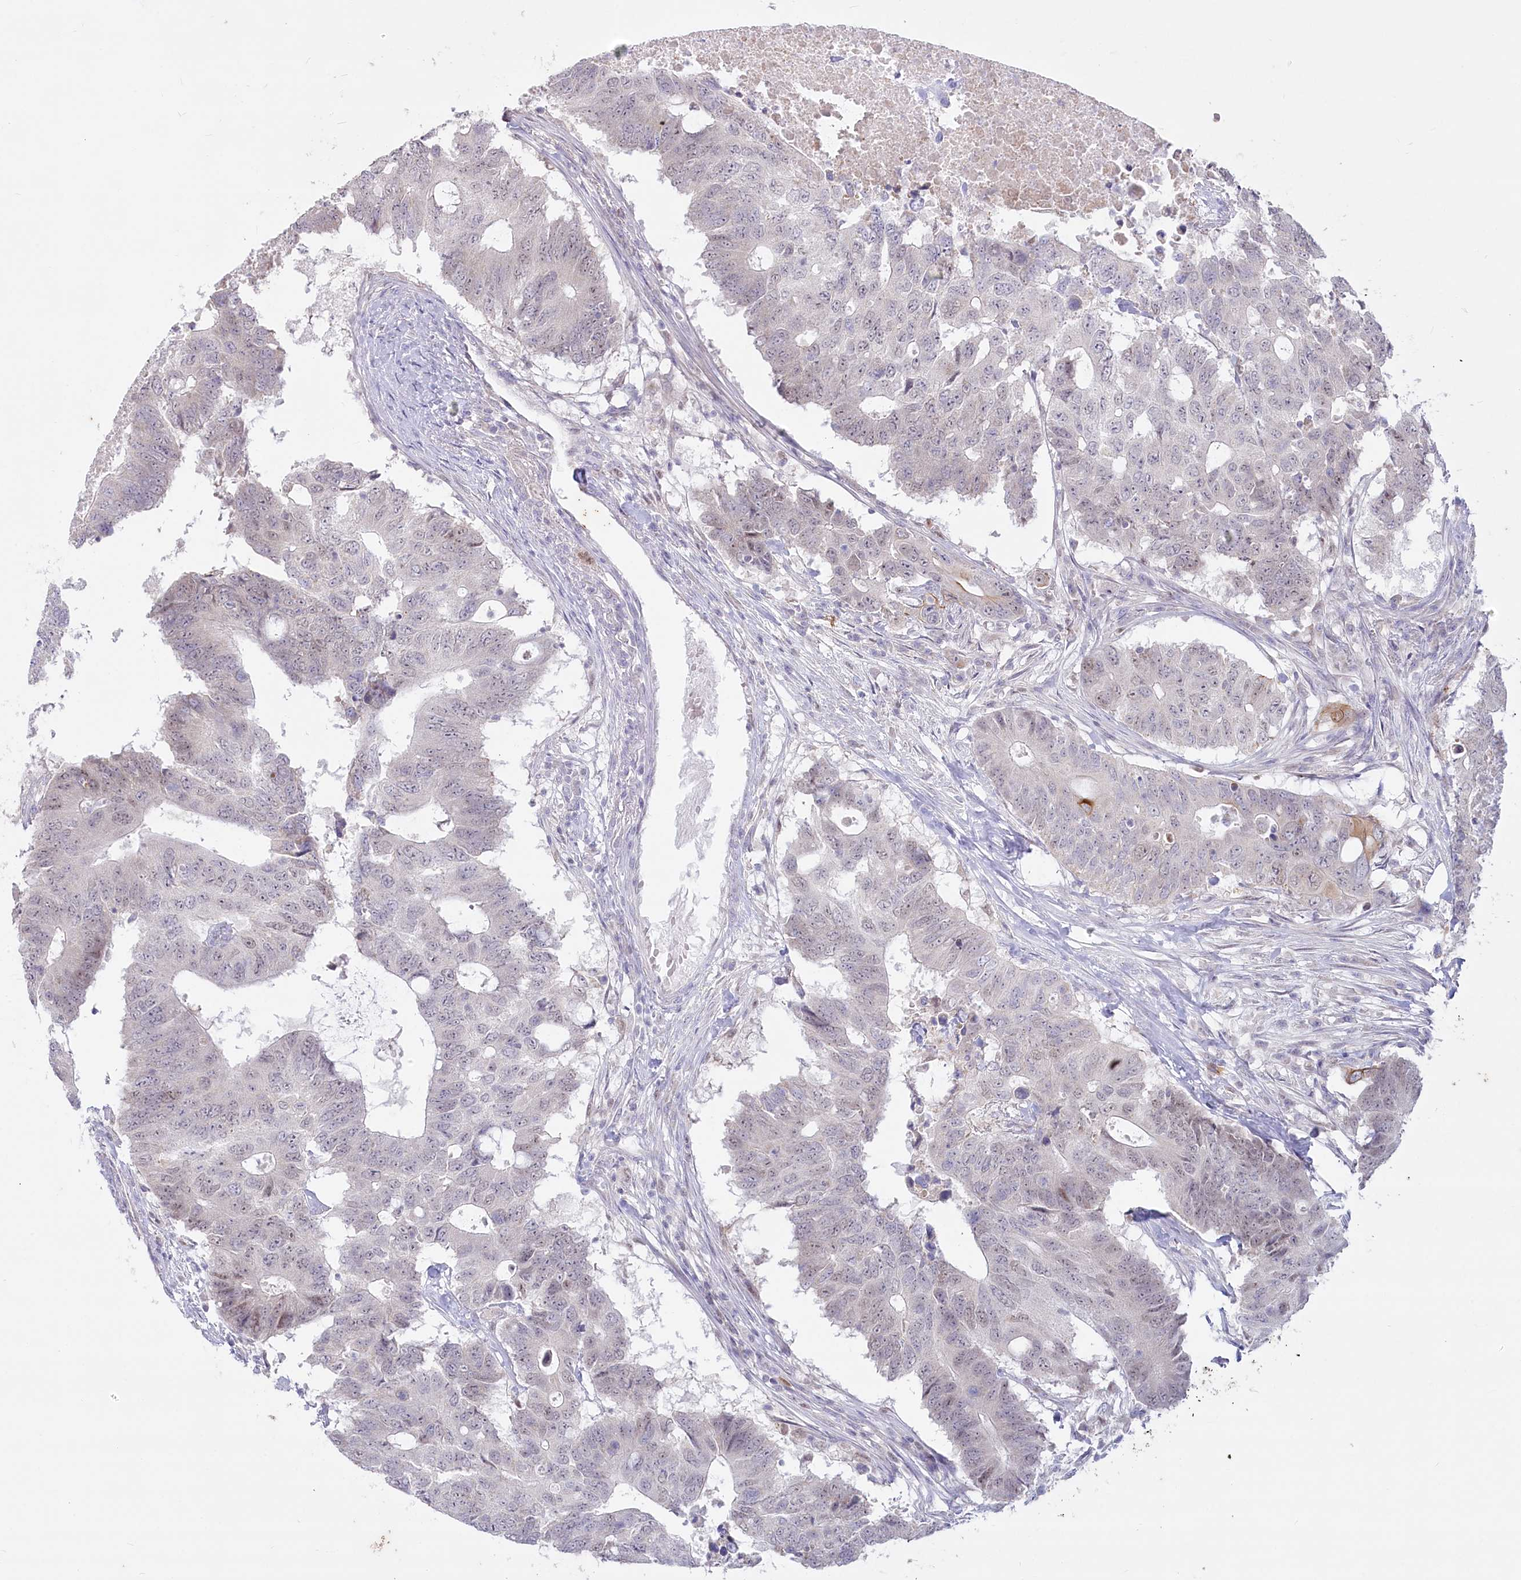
{"staining": {"intensity": "weak", "quantity": "<25%", "location": "nuclear"}, "tissue": "colorectal cancer", "cell_type": "Tumor cells", "image_type": "cancer", "snomed": [{"axis": "morphology", "description": "Adenocarcinoma, NOS"}, {"axis": "topography", "description": "Colon"}], "caption": "Immunohistochemical staining of colorectal cancer (adenocarcinoma) exhibits no significant expression in tumor cells.", "gene": "ABITRAM", "patient": {"sex": "male", "age": 71}}